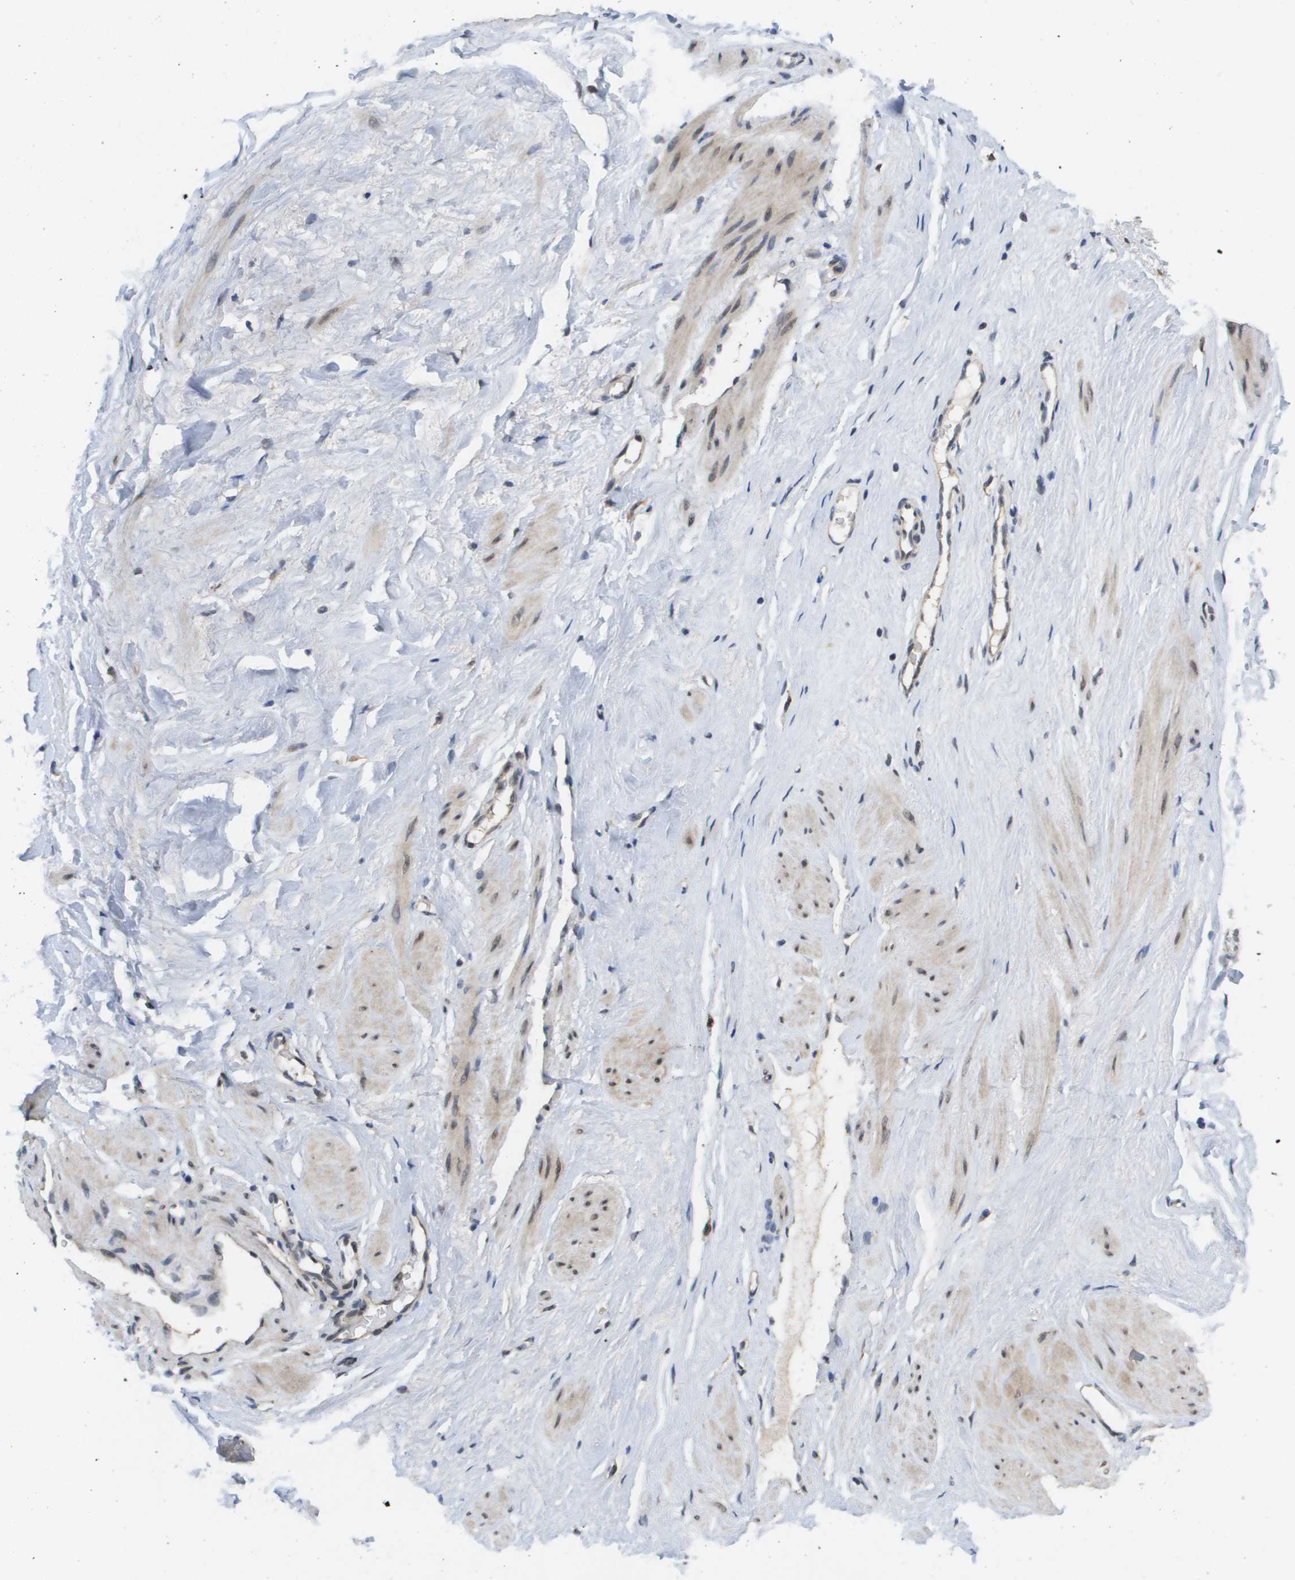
{"staining": {"intensity": "weak", "quantity": "<25%", "location": "cytoplasmic/membranous"}, "tissue": "adipose tissue", "cell_type": "Adipocytes", "image_type": "normal", "snomed": [{"axis": "morphology", "description": "Normal tissue, NOS"}, {"axis": "topography", "description": "Soft tissue"}, {"axis": "topography", "description": "Vascular tissue"}], "caption": "Immunohistochemistry of normal adipose tissue reveals no expression in adipocytes. Nuclei are stained in blue.", "gene": "AMBRA1", "patient": {"sex": "female", "age": 35}}